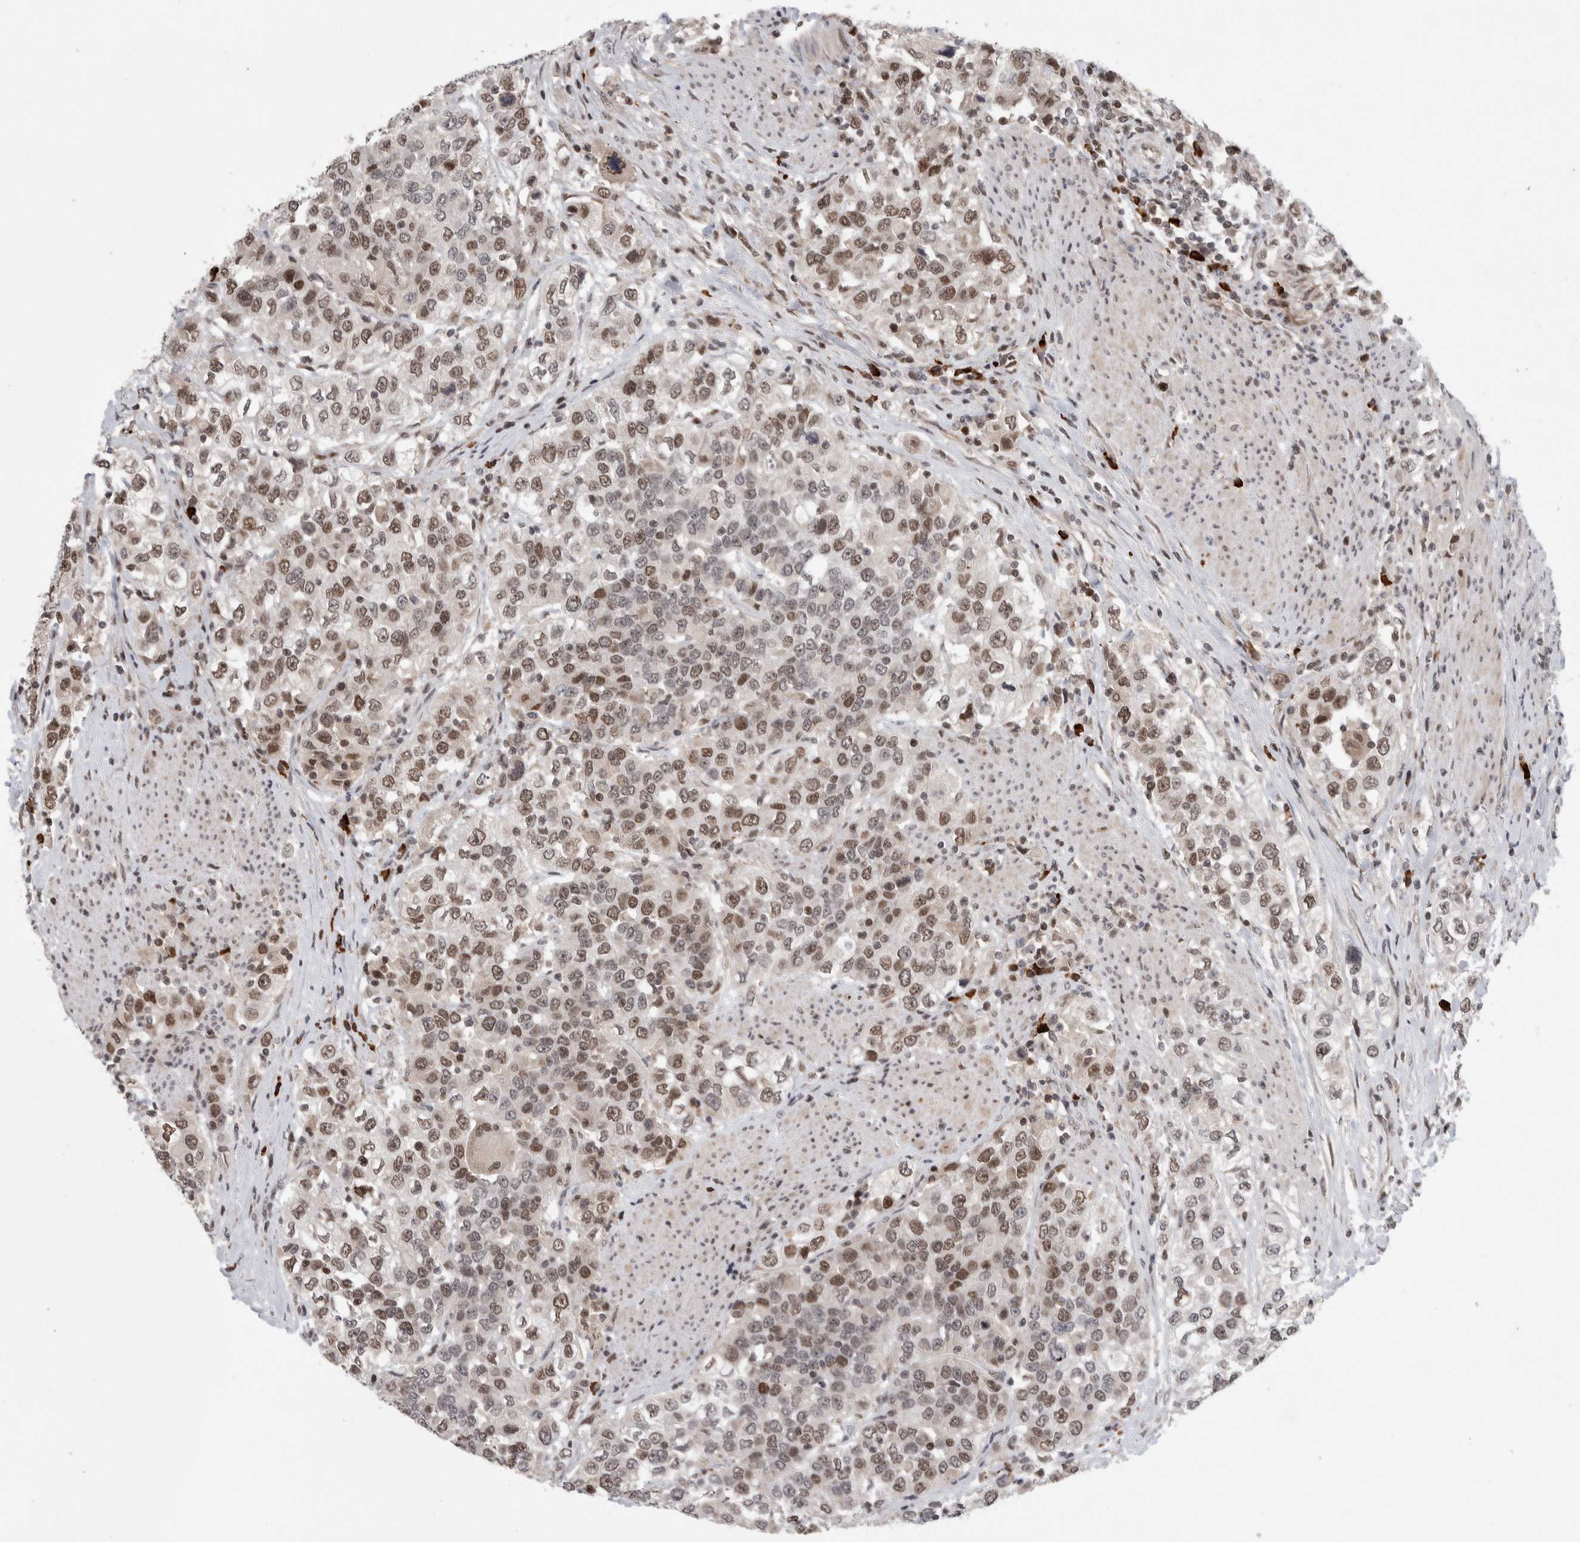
{"staining": {"intensity": "moderate", "quantity": ">75%", "location": "nuclear"}, "tissue": "urothelial cancer", "cell_type": "Tumor cells", "image_type": "cancer", "snomed": [{"axis": "morphology", "description": "Urothelial carcinoma, High grade"}, {"axis": "topography", "description": "Urinary bladder"}], "caption": "High-magnification brightfield microscopy of high-grade urothelial carcinoma stained with DAB (3,3'-diaminobenzidine) (brown) and counterstained with hematoxylin (blue). tumor cells exhibit moderate nuclear staining is present in approximately>75% of cells.", "gene": "ZNF592", "patient": {"sex": "female", "age": 80}}